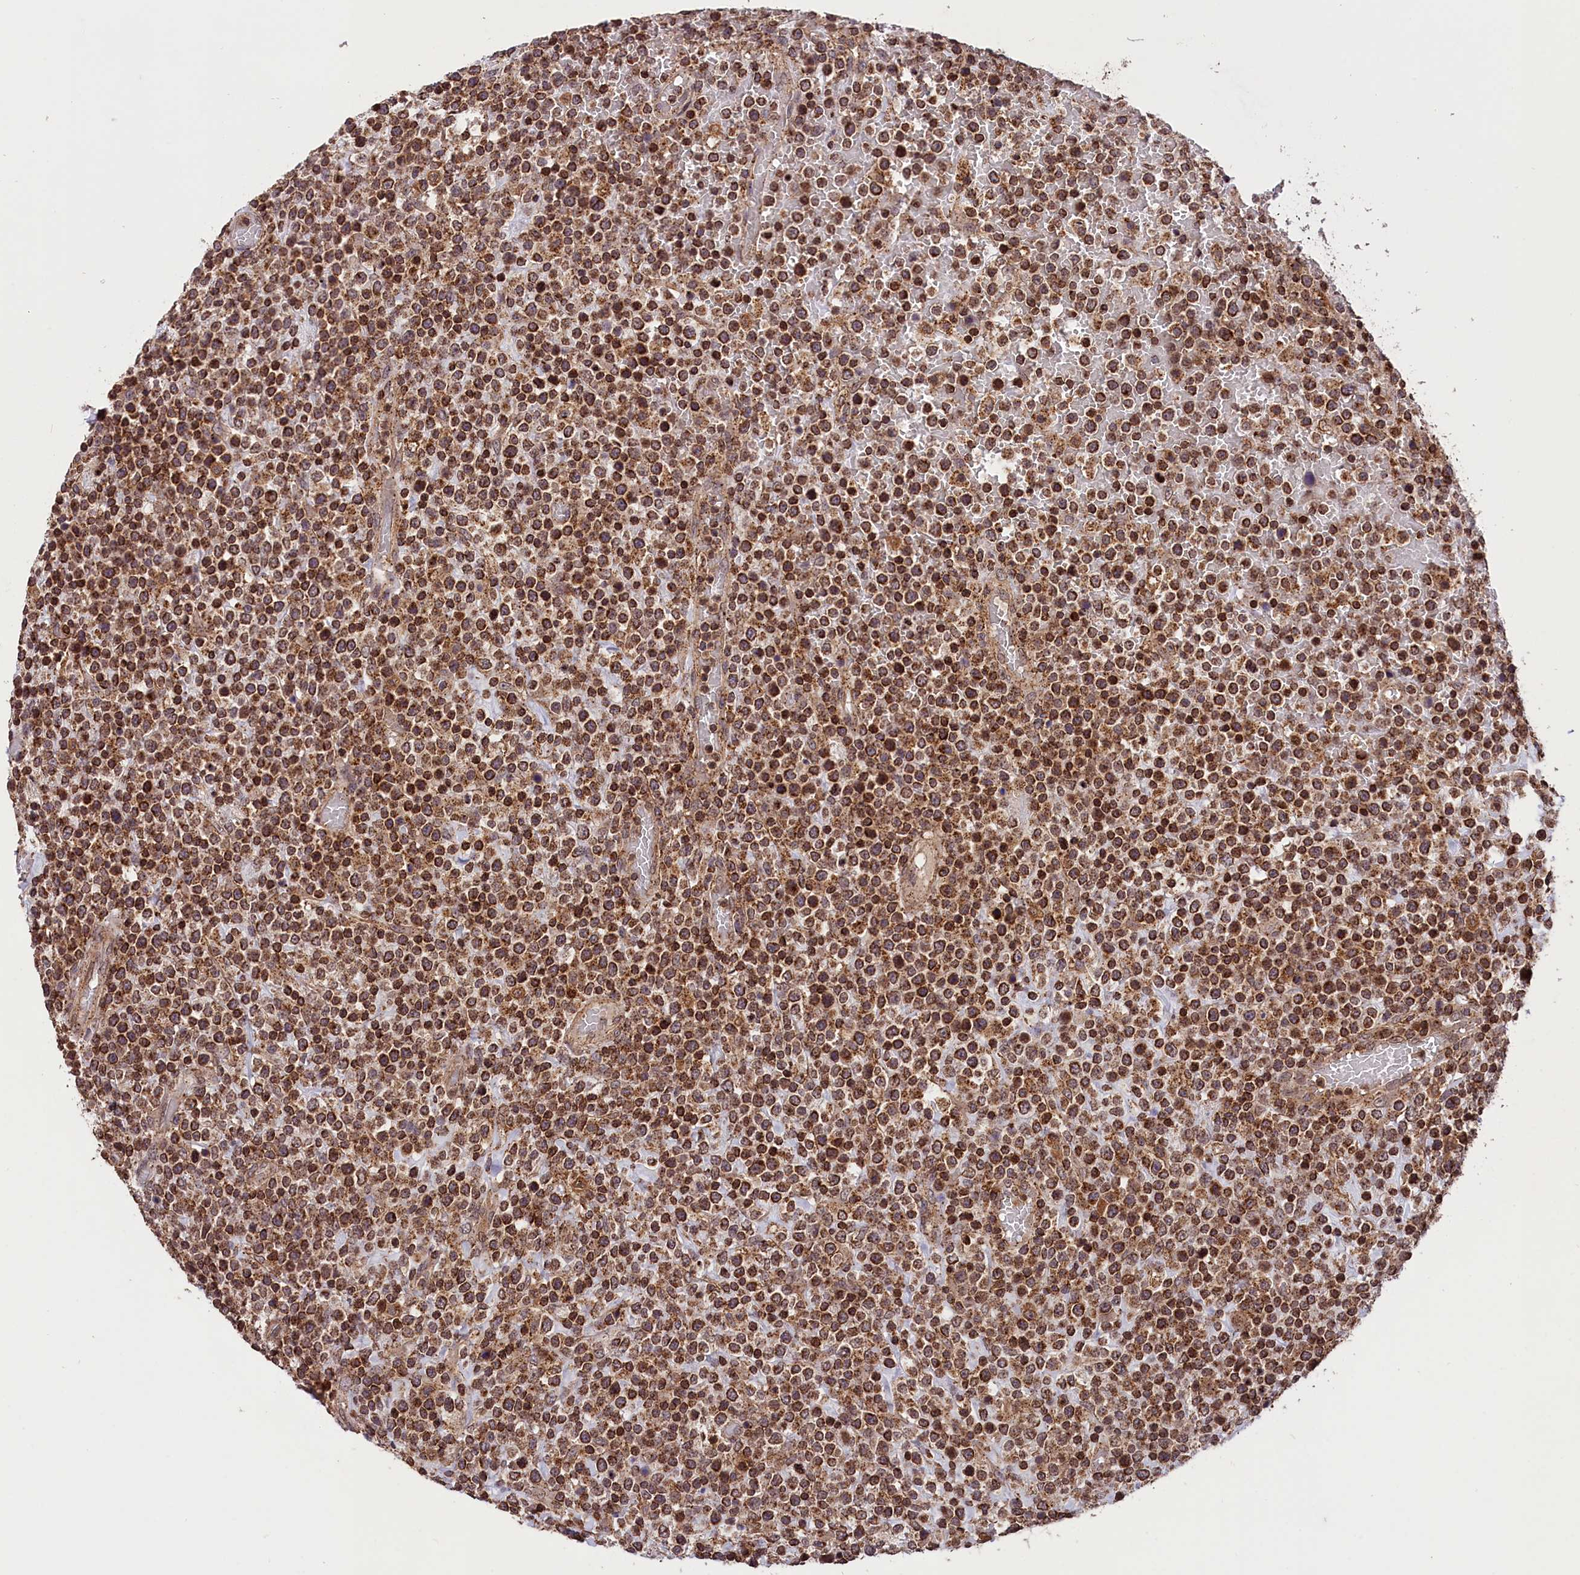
{"staining": {"intensity": "strong", "quantity": ">75%", "location": "cytoplasmic/membranous"}, "tissue": "lymphoma", "cell_type": "Tumor cells", "image_type": "cancer", "snomed": [{"axis": "morphology", "description": "Malignant lymphoma, non-Hodgkin's type, High grade"}, {"axis": "topography", "description": "Colon"}], "caption": "Human lymphoma stained with a brown dye demonstrates strong cytoplasmic/membranous positive expression in approximately >75% of tumor cells.", "gene": "IST1", "patient": {"sex": "female", "age": 53}}